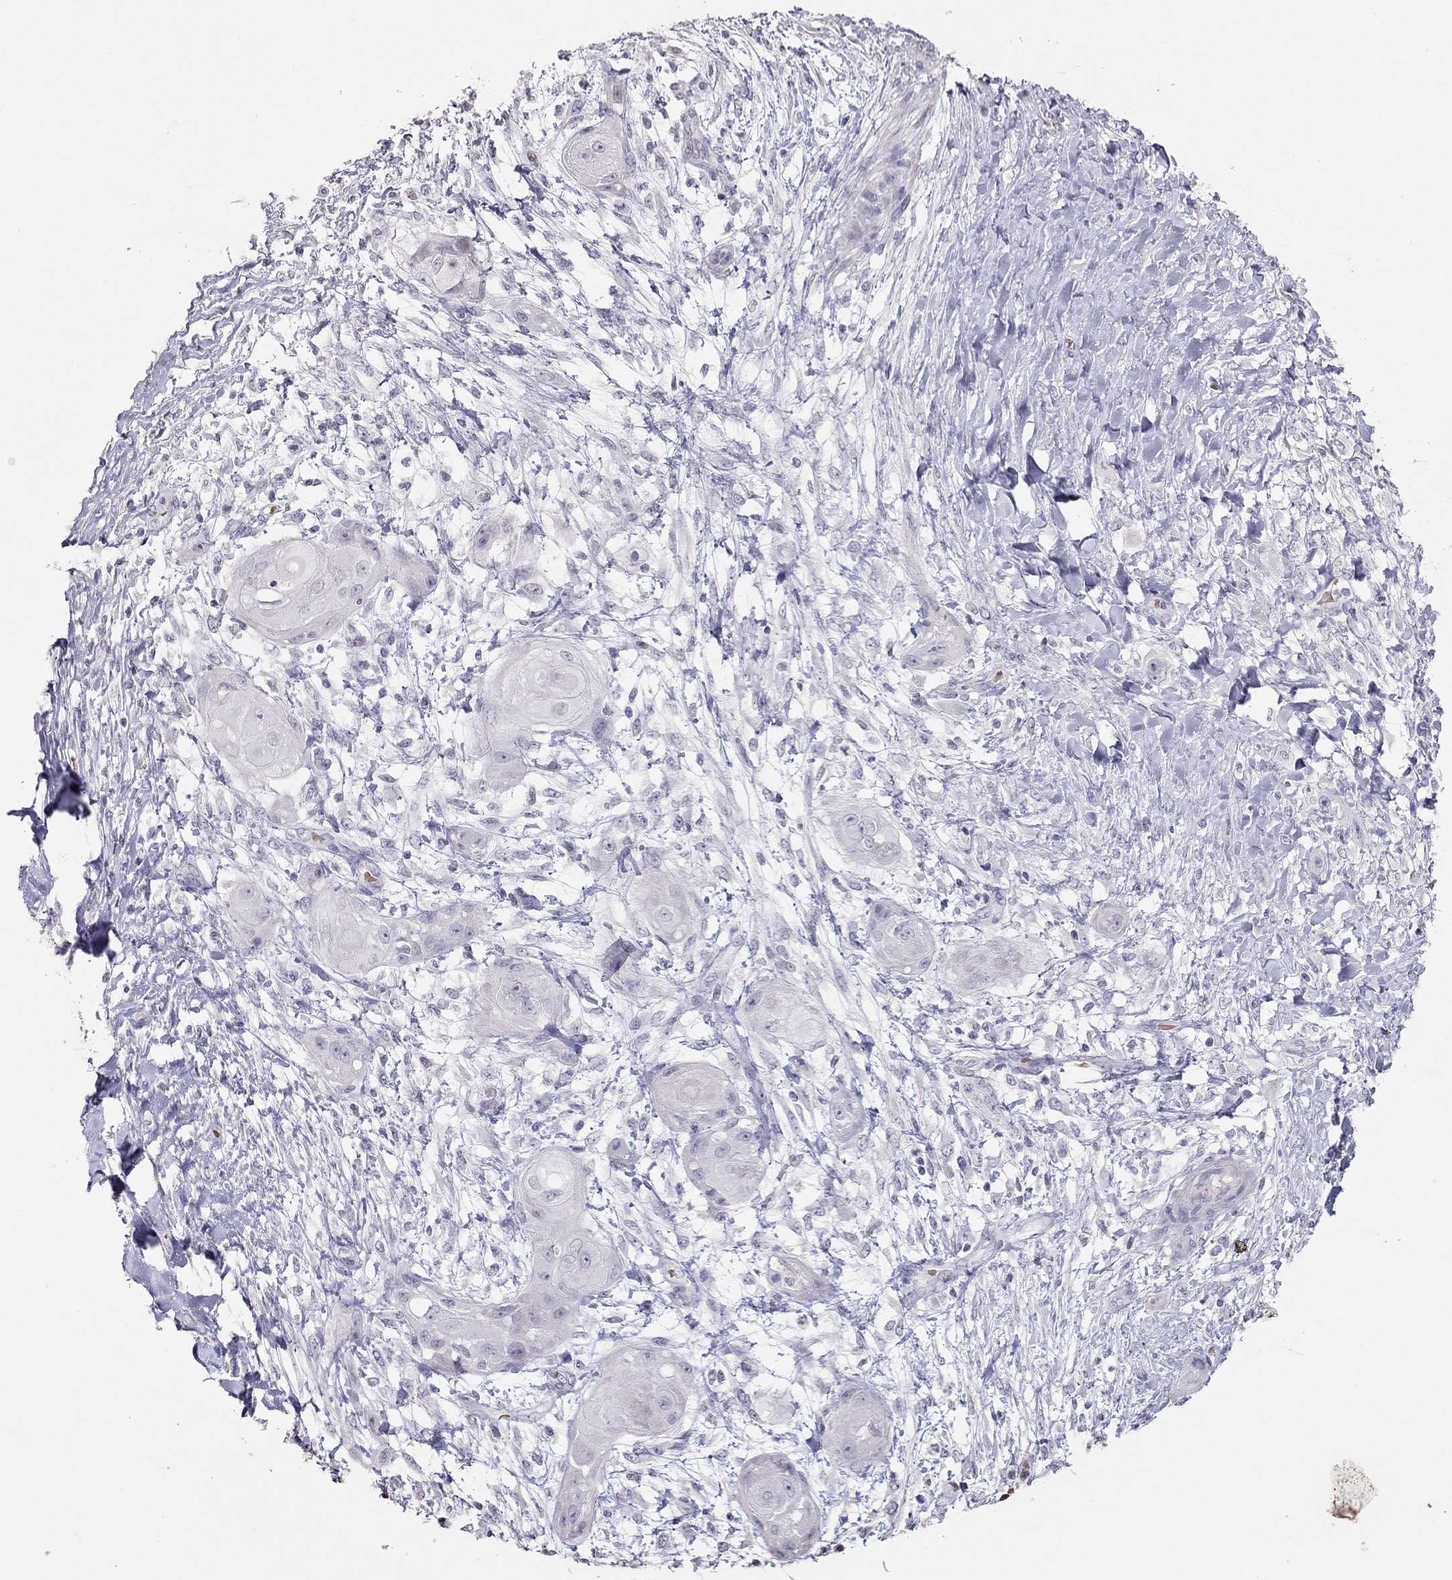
{"staining": {"intensity": "negative", "quantity": "none", "location": "none"}, "tissue": "skin cancer", "cell_type": "Tumor cells", "image_type": "cancer", "snomed": [{"axis": "morphology", "description": "Squamous cell carcinoma, NOS"}, {"axis": "topography", "description": "Skin"}], "caption": "DAB immunohistochemical staining of human skin cancer (squamous cell carcinoma) exhibits no significant staining in tumor cells.", "gene": "TSHB", "patient": {"sex": "male", "age": 62}}